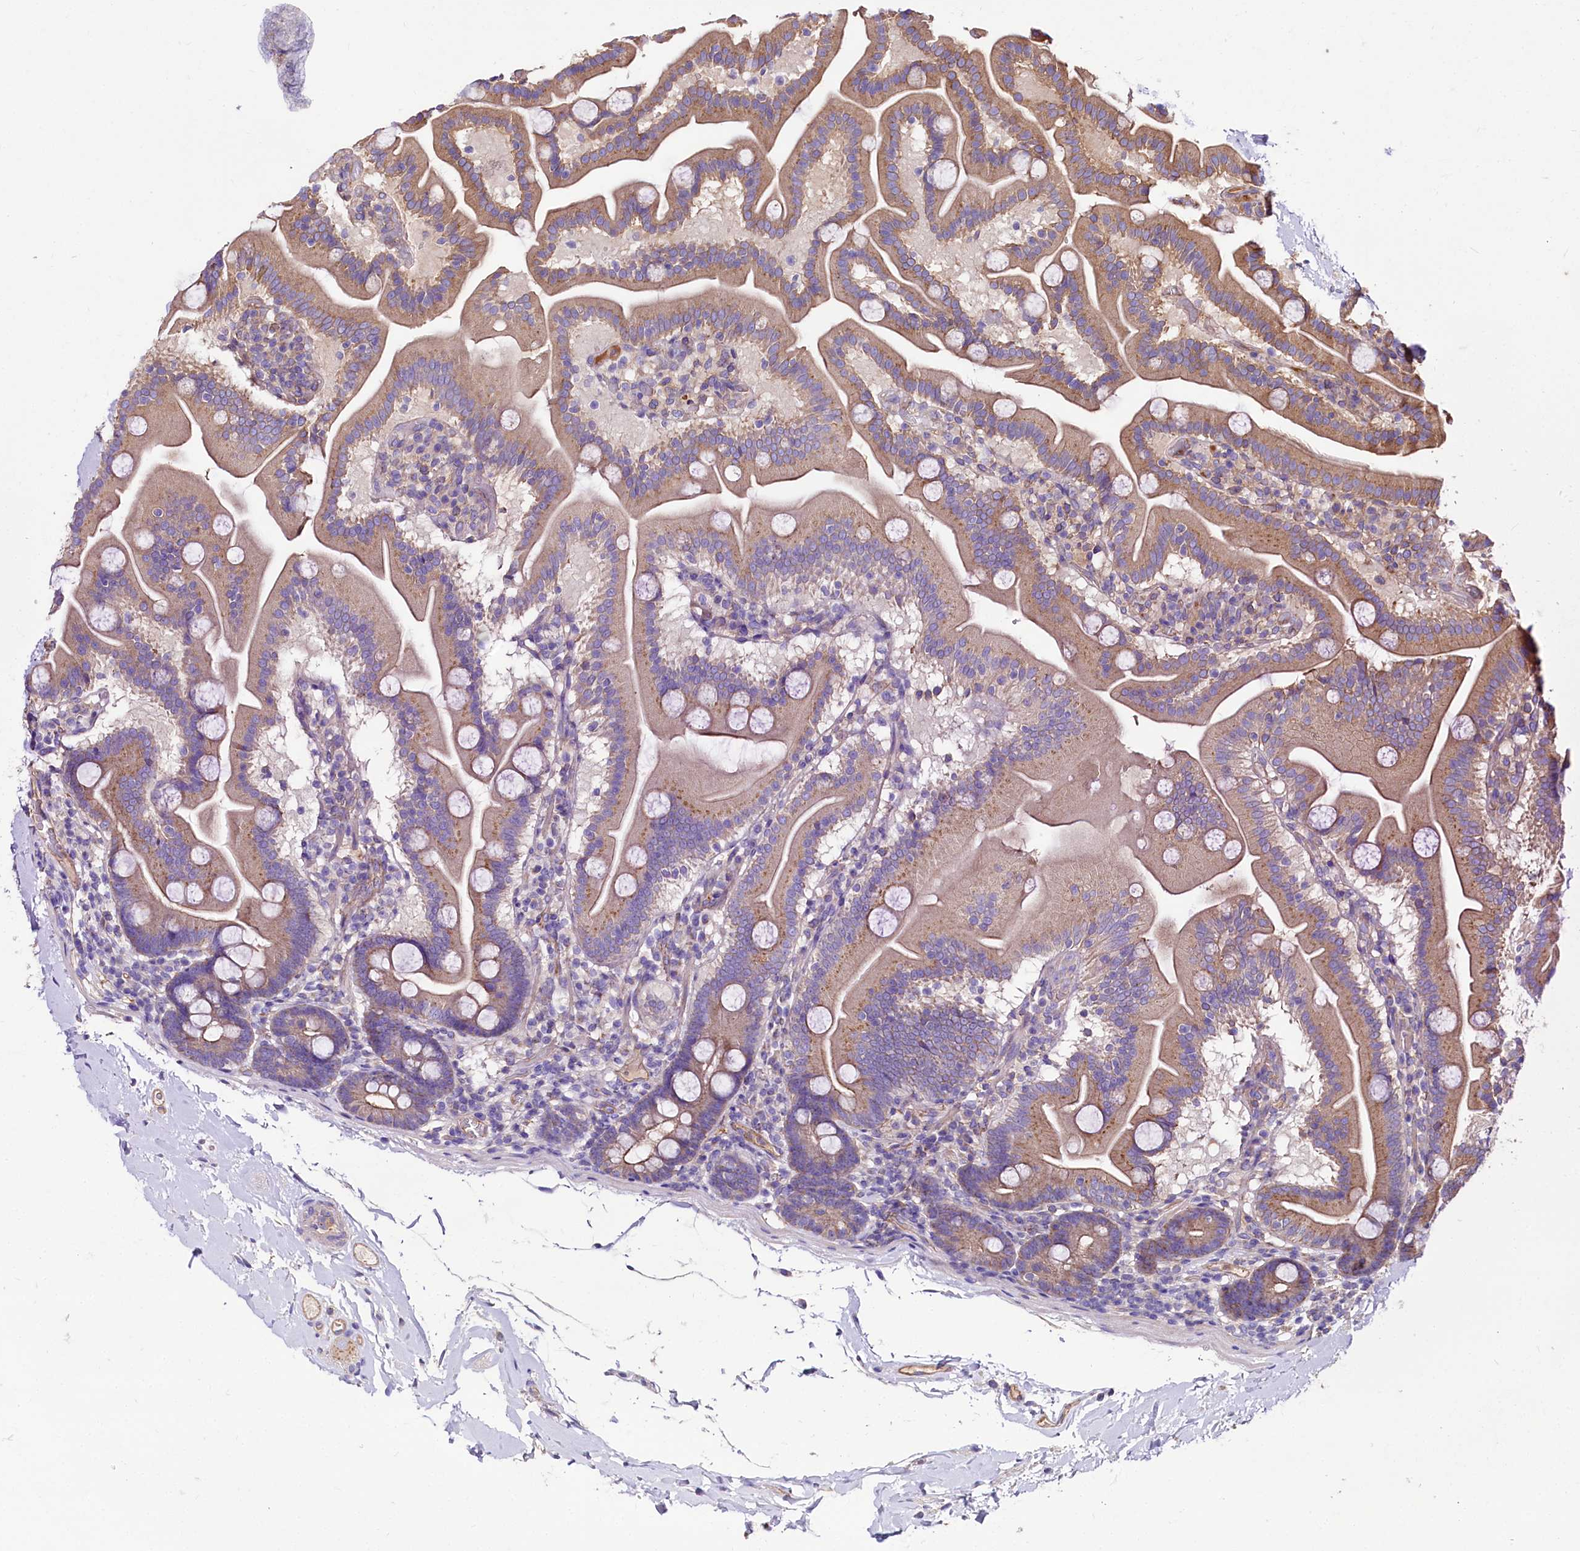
{"staining": {"intensity": "moderate", "quantity": ">75%", "location": "cytoplasmic/membranous"}, "tissue": "duodenum", "cell_type": "Glandular cells", "image_type": "normal", "snomed": [{"axis": "morphology", "description": "Normal tissue, NOS"}, {"axis": "topography", "description": "Duodenum"}], "caption": "Protein staining reveals moderate cytoplasmic/membranous staining in approximately >75% of glandular cells in normal duodenum.", "gene": "FCHSD2", "patient": {"sex": "male", "age": 55}}